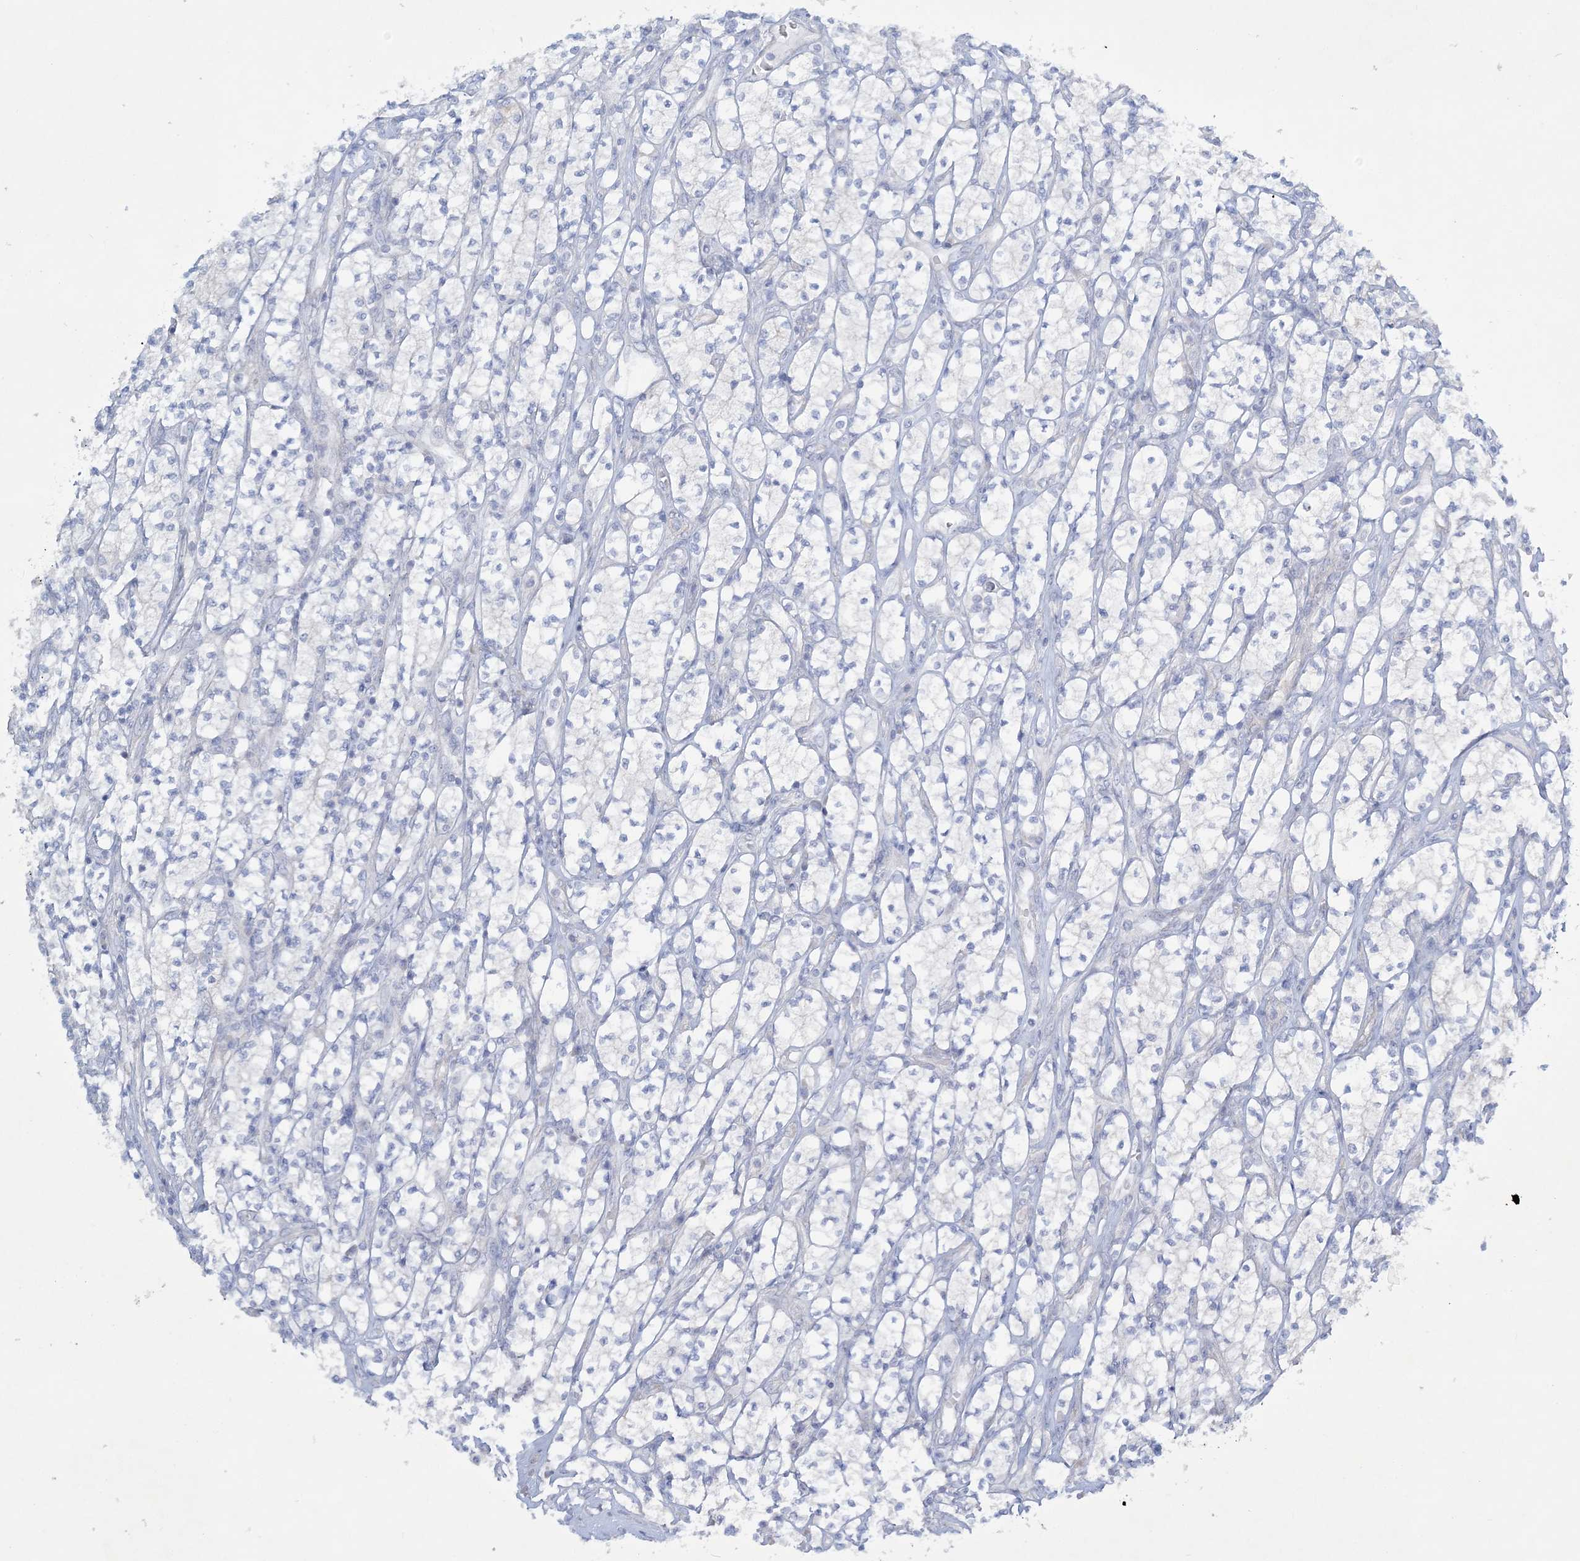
{"staining": {"intensity": "negative", "quantity": "none", "location": "none"}, "tissue": "renal cancer", "cell_type": "Tumor cells", "image_type": "cancer", "snomed": [{"axis": "morphology", "description": "Adenocarcinoma, NOS"}, {"axis": "topography", "description": "Kidney"}], "caption": "Tumor cells show no significant protein positivity in adenocarcinoma (renal).", "gene": "FARSB", "patient": {"sex": "male", "age": 77}}